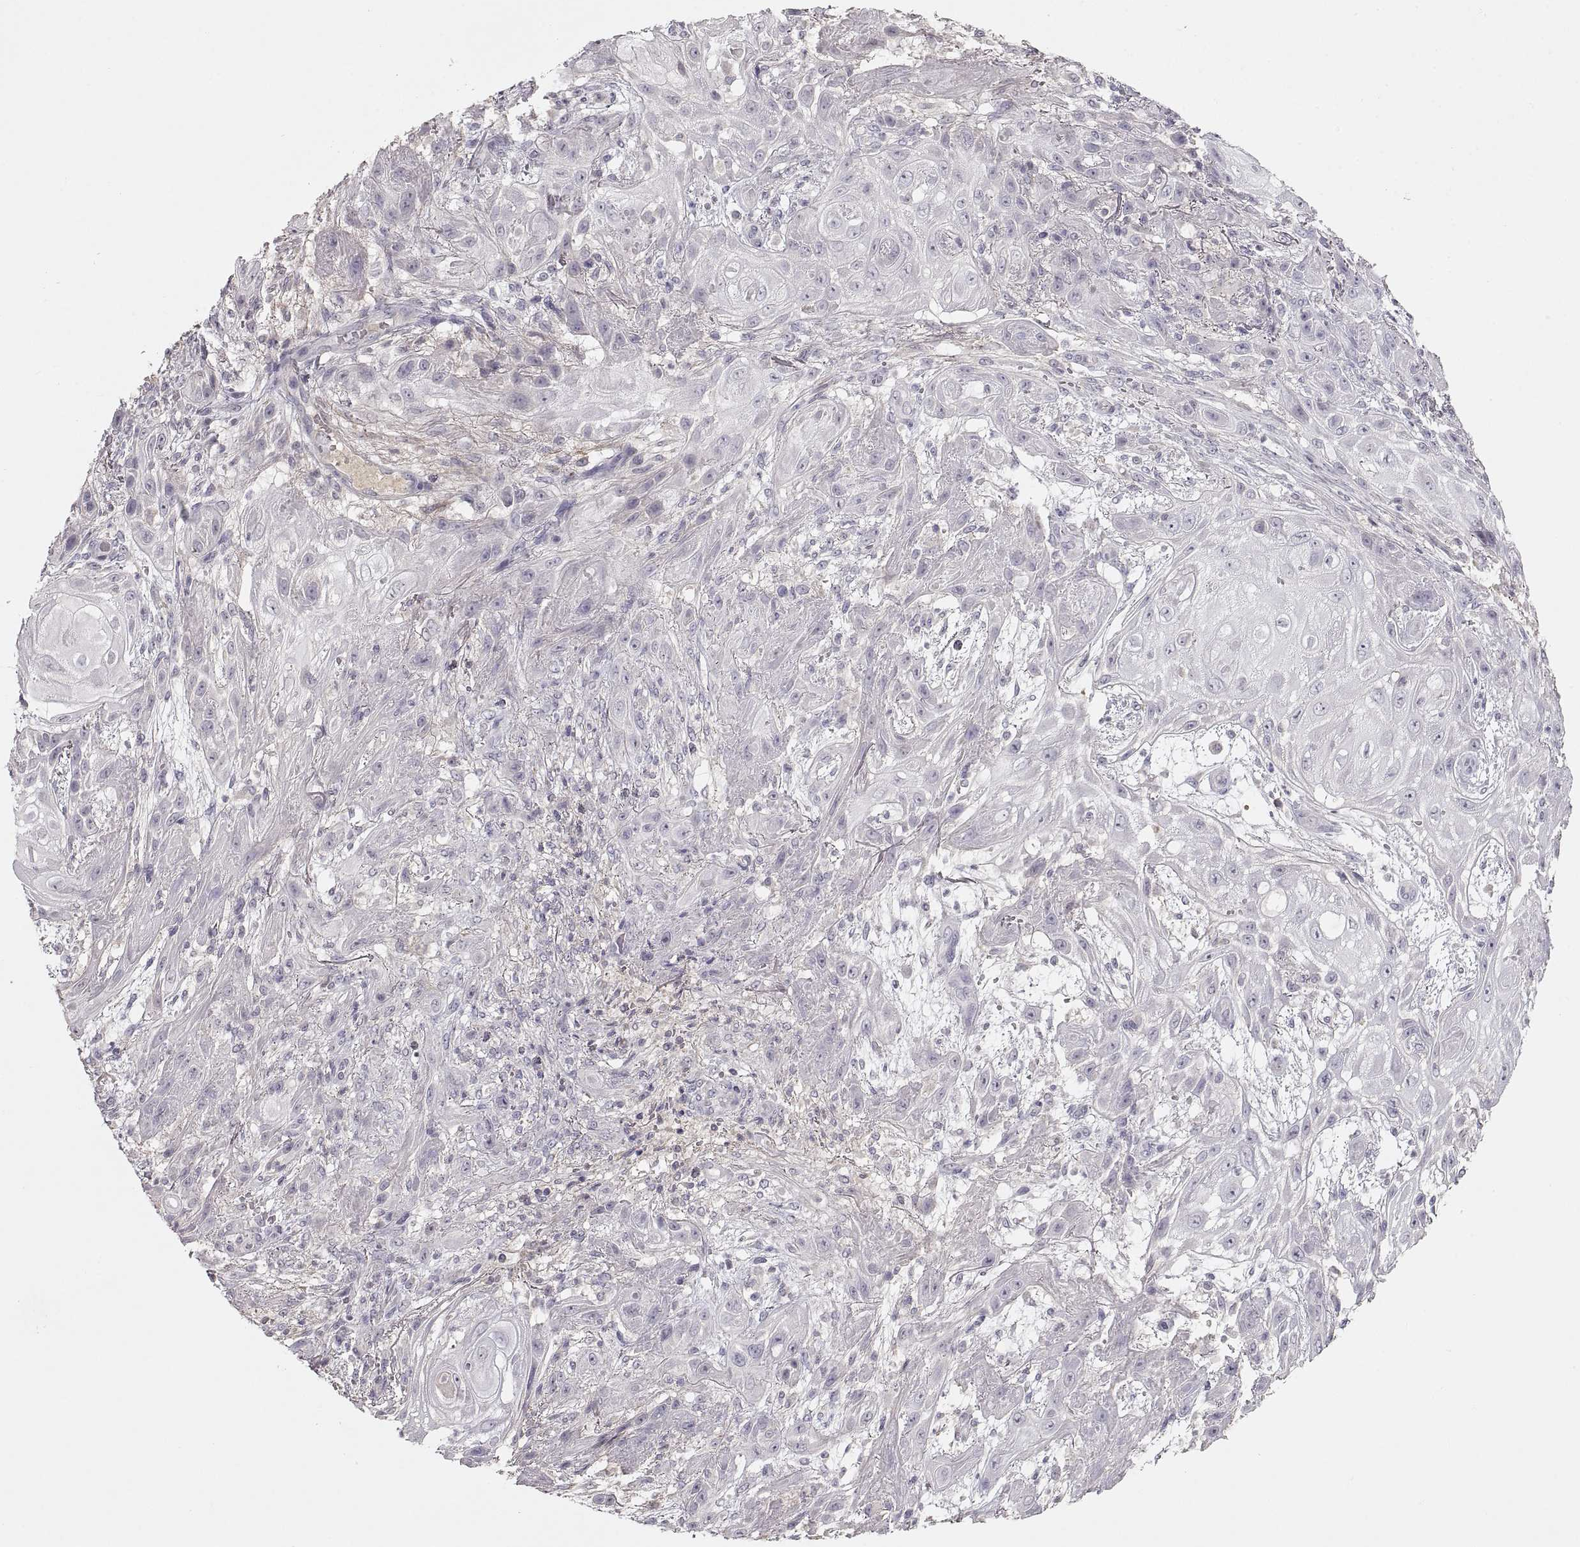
{"staining": {"intensity": "negative", "quantity": "none", "location": "none"}, "tissue": "skin cancer", "cell_type": "Tumor cells", "image_type": "cancer", "snomed": [{"axis": "morphology", "description": "Squamous cell carcinoma, NOS"}, {"axis": "topography", "description": "Skin"}], "caption": "Immunohistochemistry of skin cancer (squamous cell carcinoma) demonstrates no positivity in tumor cells. (Stains: DAB (3,3'-diaminobenzidine) immunohistochemistry with hematoxylin counter stain, Microscopy: brightfield microscopy at high magnification).", "gene": "ADAM11", "patient": {"sex": "male", "age": 62}}